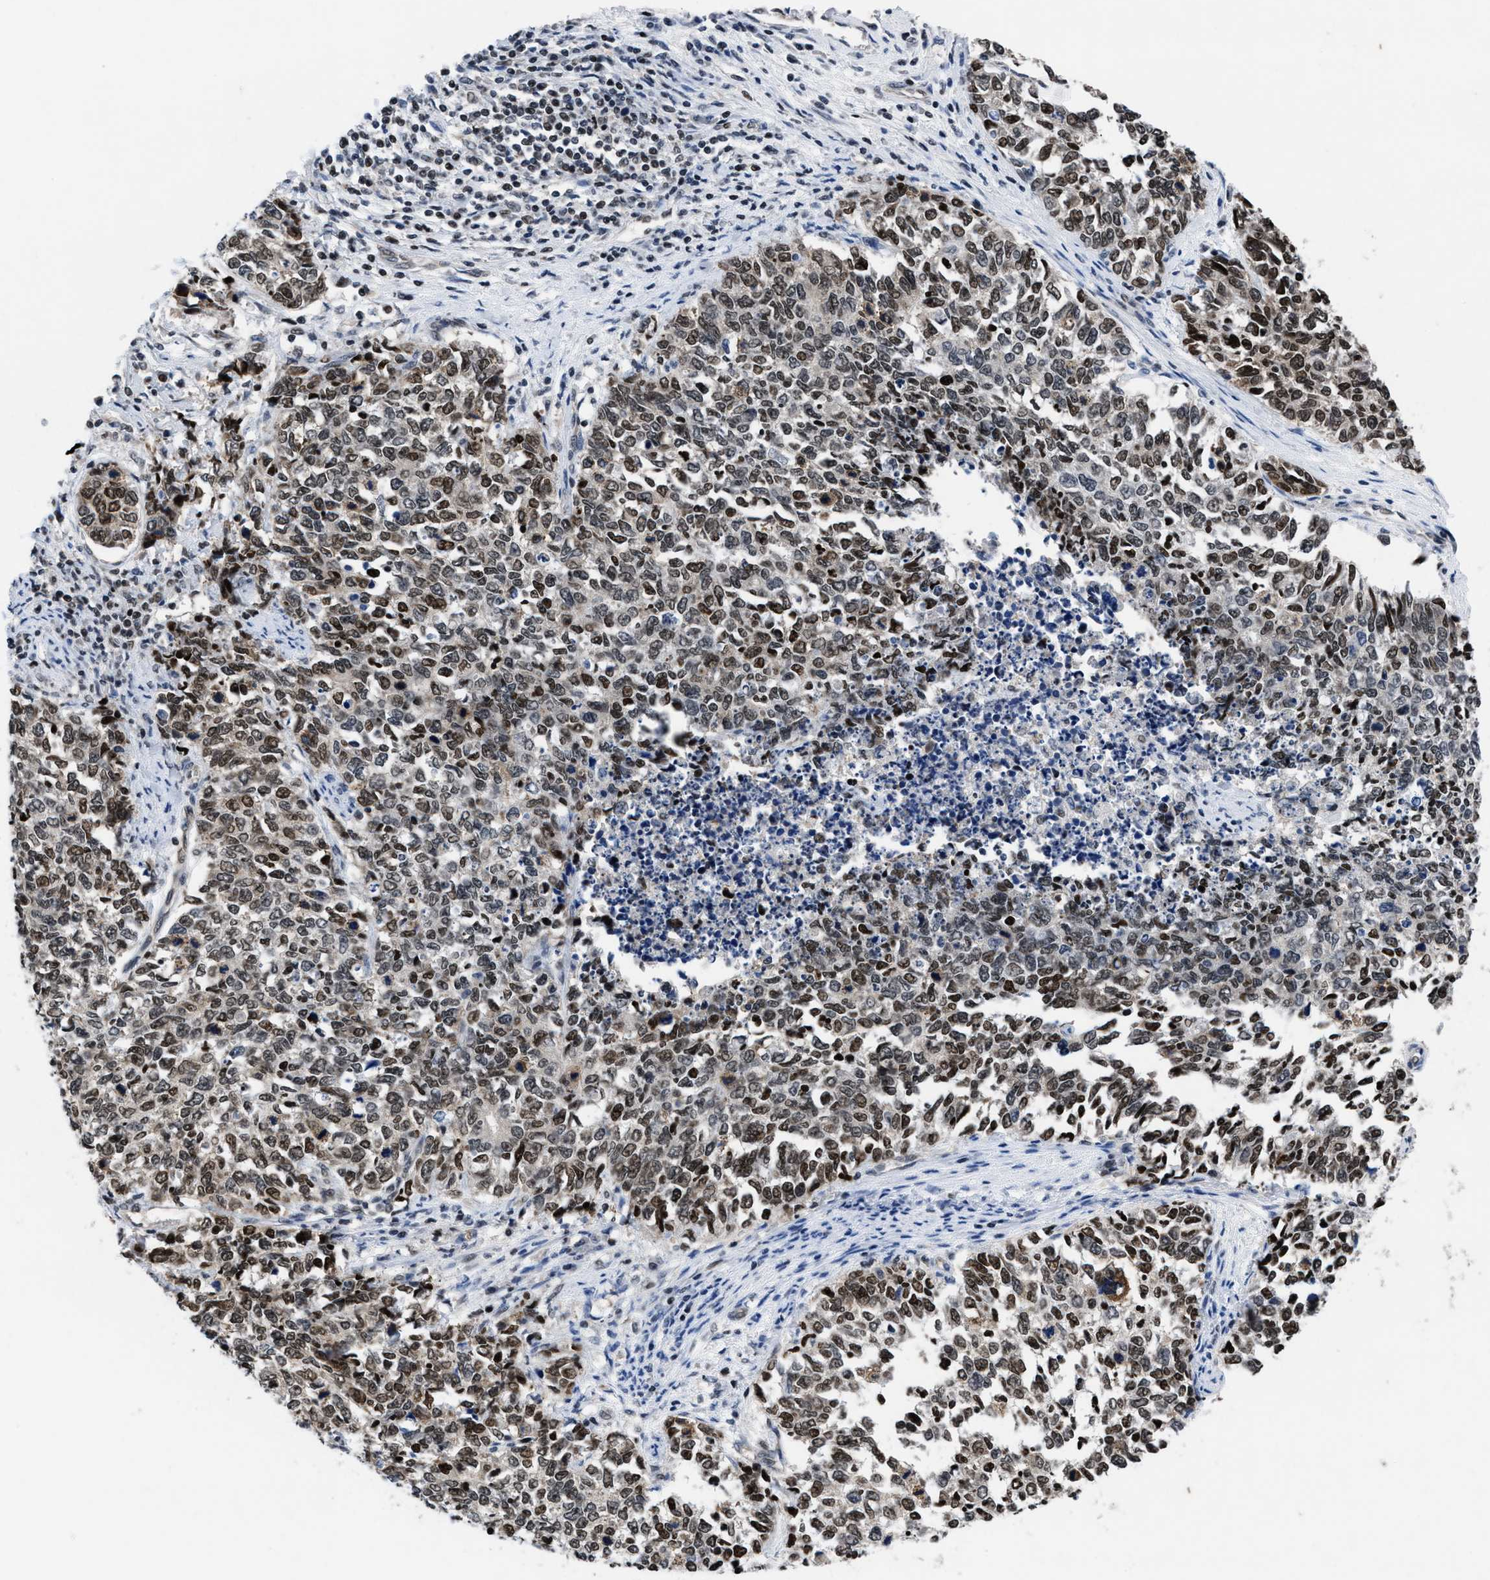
{"staining": {"intensity": "moderate", "quantity": ">75%", "location": "nuclear"}, "tissue": "cervical cancer", "cell_type": "Tumor cells", "image_type": "cancer", "snomed": [{"axis": "morphology", "description": "Squamous cell carcinoma, NOS"}, {"axis": "topography", "description": "Cervix"}], "caption": "Protein staining of cervical cancer (squamous cell carcinoma) tissue reveals moderate nuclear positivity in approximately >75% of tumor cells. The protein of interest is stained brown, and the nuclei are stained in blue (DAB IHC with brightfield microscopy, high magnification).", "gene": "WDR81", "patient": {"sex": "female", "age": 63}}